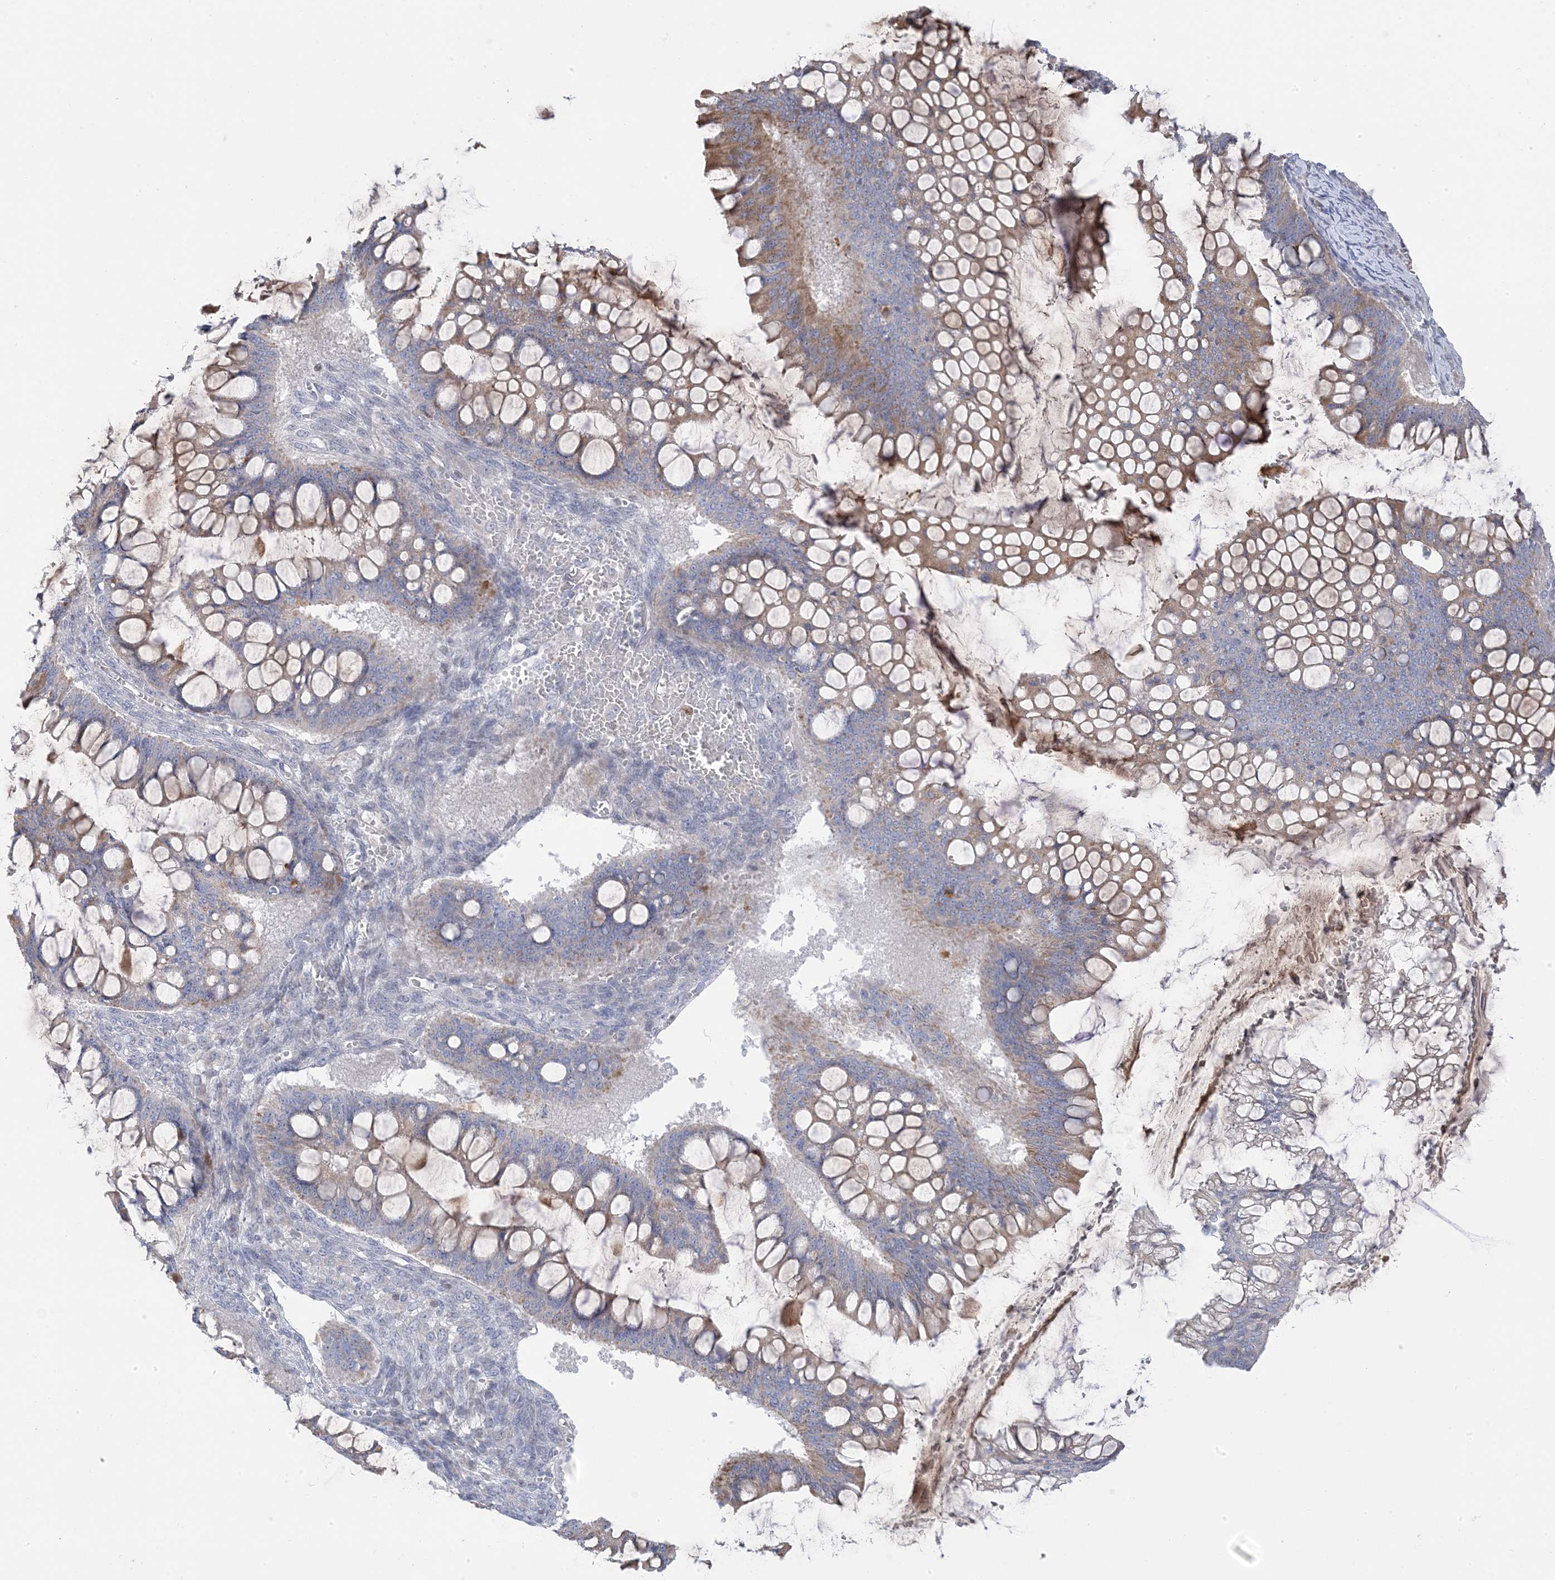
{"staining": {"intensity": "weak", "quantity": "<25%", "location": "cytoplasmic/membranous"}, "tissue": "ovarian cancer", "cell_type": "Tumor cells", "image_type": "cancer", "snomed": [{"axis": "morphology", "description": "Cystadenocarcinoma, mucinous, NOS"}, {"axis": "topography", "description": "Ovary"}], "caption": "Immunohistochemical staining of mucinous cystadenocarcinoma (ovarian) displays no significant staining in tumor cells.", "gene": "GTPBP6", "patient": {"sex": "female", "age": 73}}